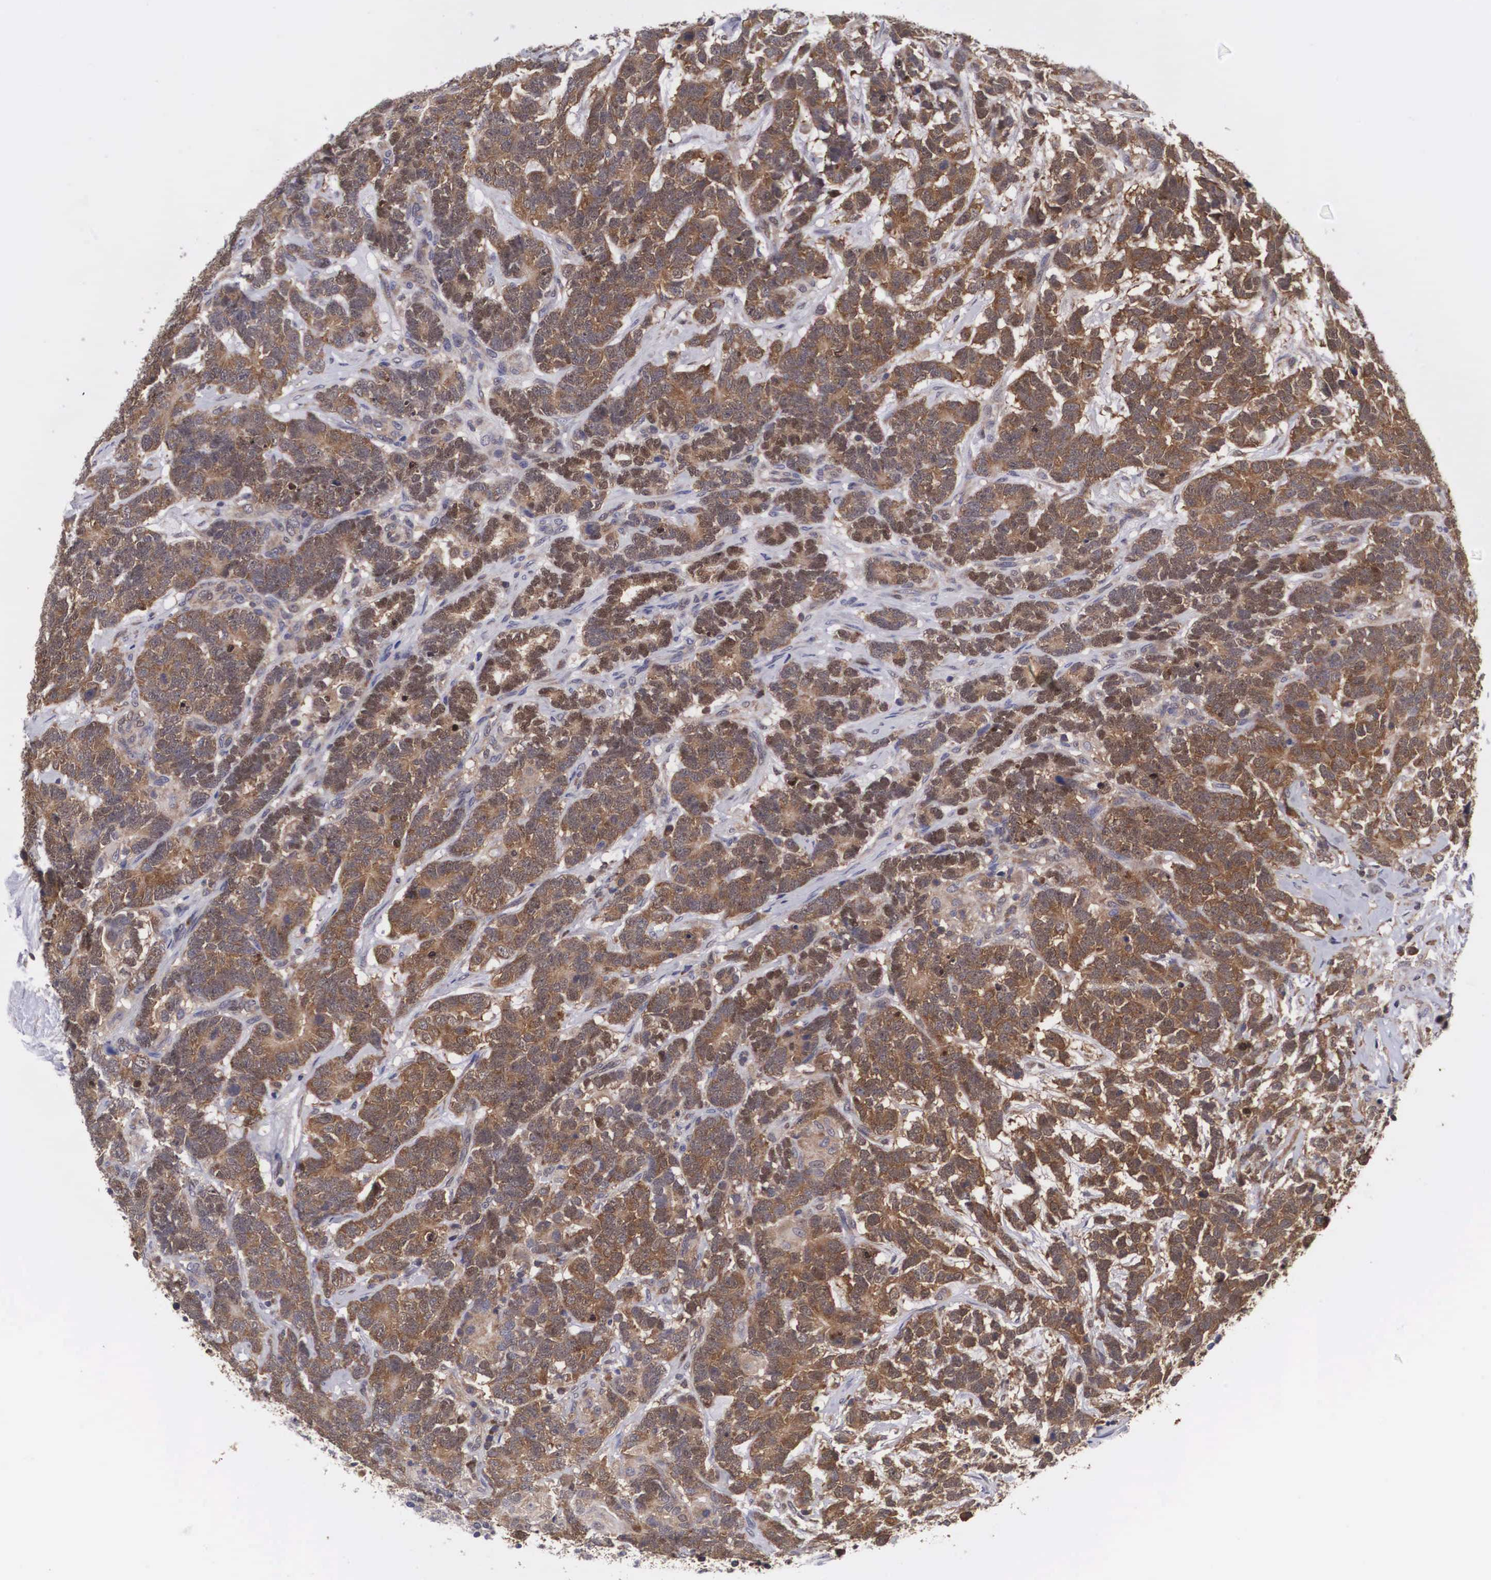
{"staining": {"intensity": "moderate", "quantity": ">75%", "location": "cytoplasmic/membranous,nuclear"}, "tissue": "testis cancer", "cell_type": "Tumor cells", "image_type": "cancer", "snomed": [{"axis": "morphology", "description": "Carcinoma, Embryonal, NOS"}, {"axis": "topography", "description": "Testis"}], "caption": "Immunohistochemistry (IHC) (DAB (3,3'-diaminobenzidine)) staining of testis cancer (embryonal carcinoma) exhibits moderate cytoplasmic/membranous and nuclear protein expression in approximately >75% of tumor cells.", "gene": "ADSL", "patient": {"sex": "male", "age": 26}}